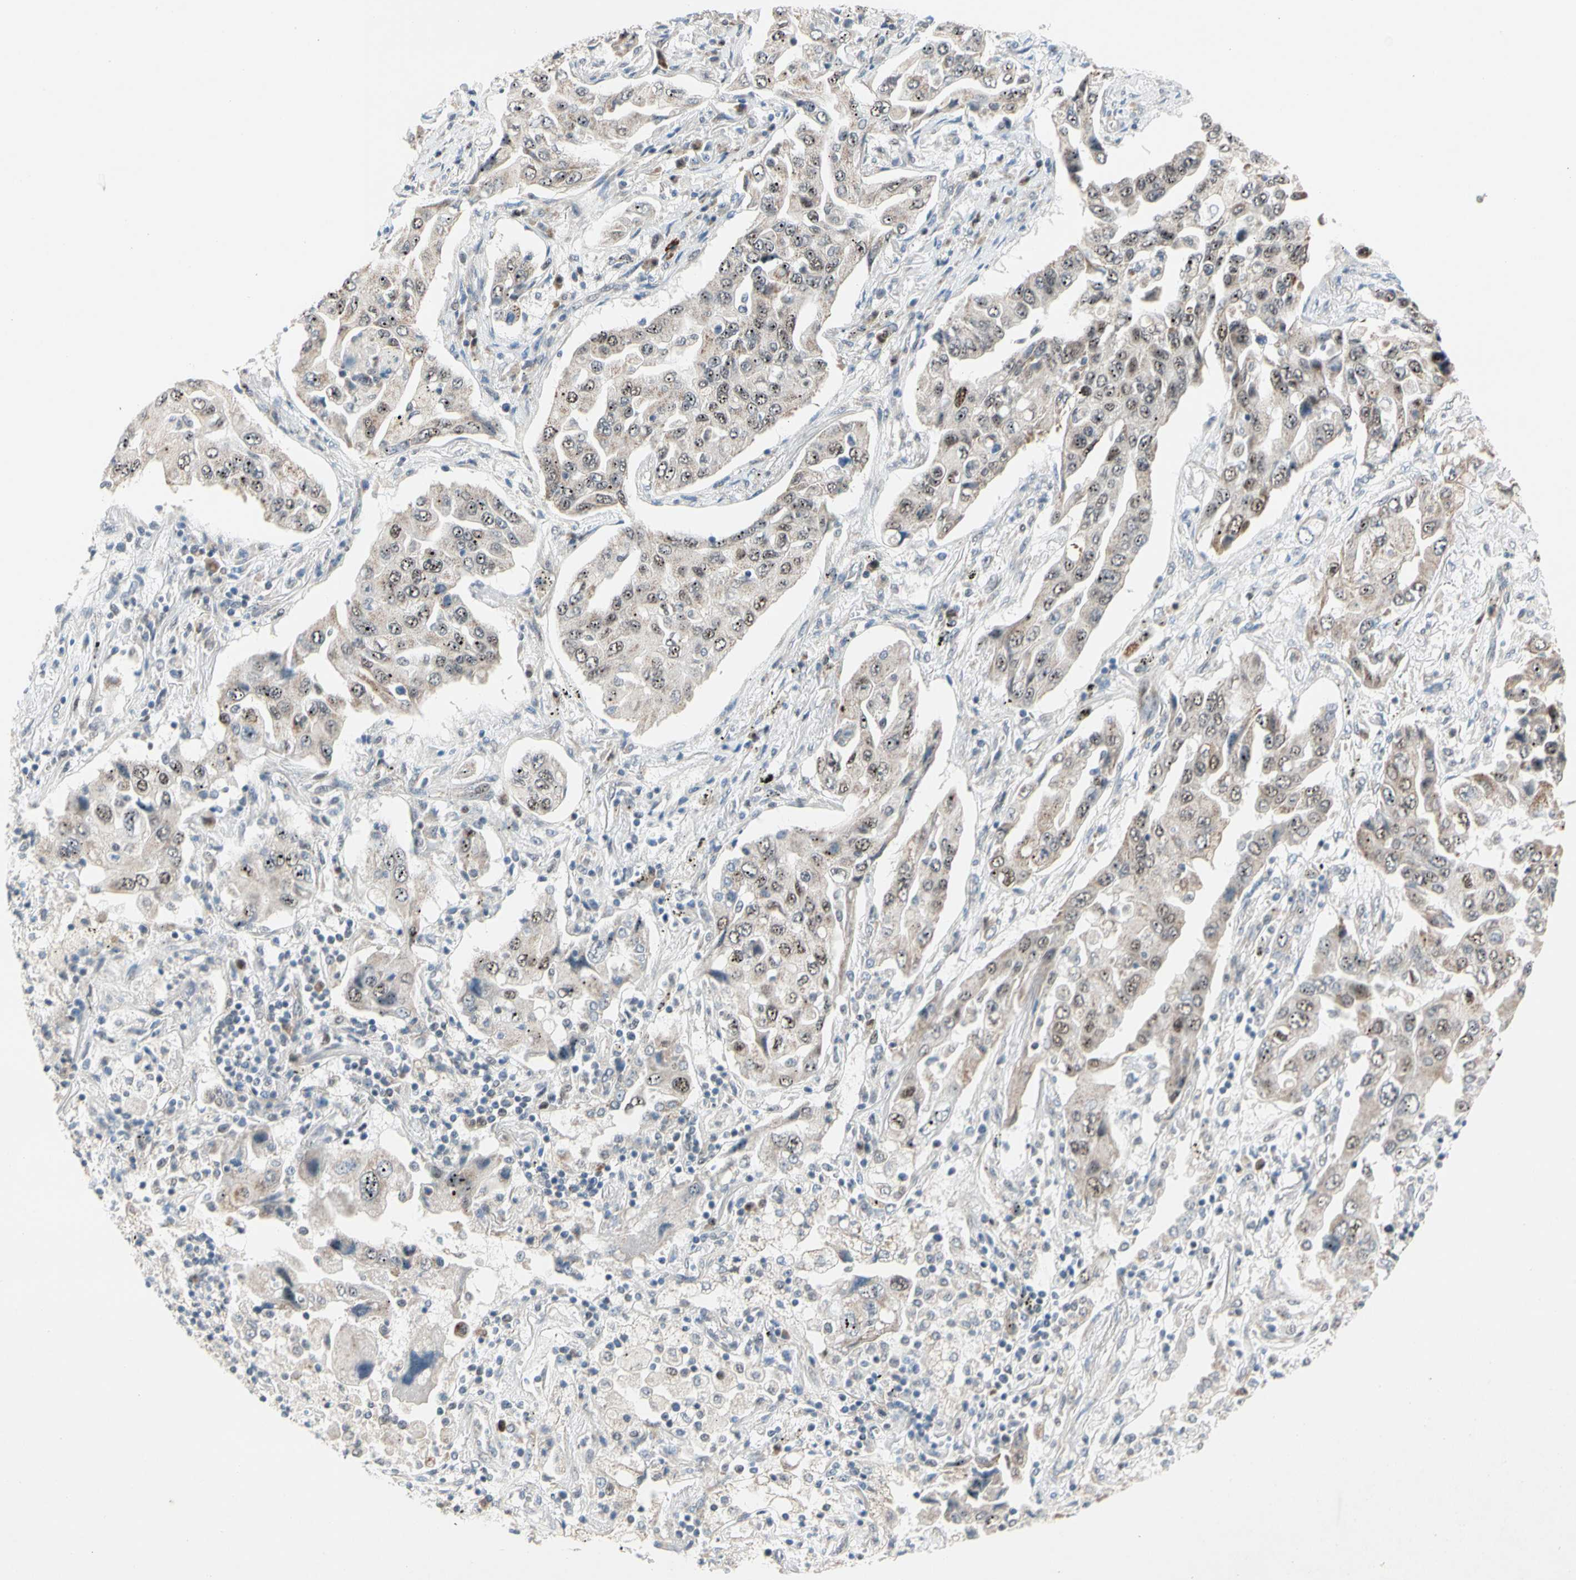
{"staining": {"intensity": "moderate", "quantity": "<25%", "location": "cytoplasmic/membranous,nuclear"}, "tissue": "lung cancer", "cell_type": "Tumor cells", "image_type": "cancer", "snomed": [{"axis": "morphology", "description": "Adenocarcinoma, NOS"}, {"axis": "topography", "description": "Lung"}], "caption": "Lung cancer (adenocarcinoma) stained with a brown dye demonstrates moderate cytoplasmic/membranous and nuclear positive positivity in about <25% of tumor cells.", "gene": "MARK1", "patient": {"sex": "female", "age": 65}}